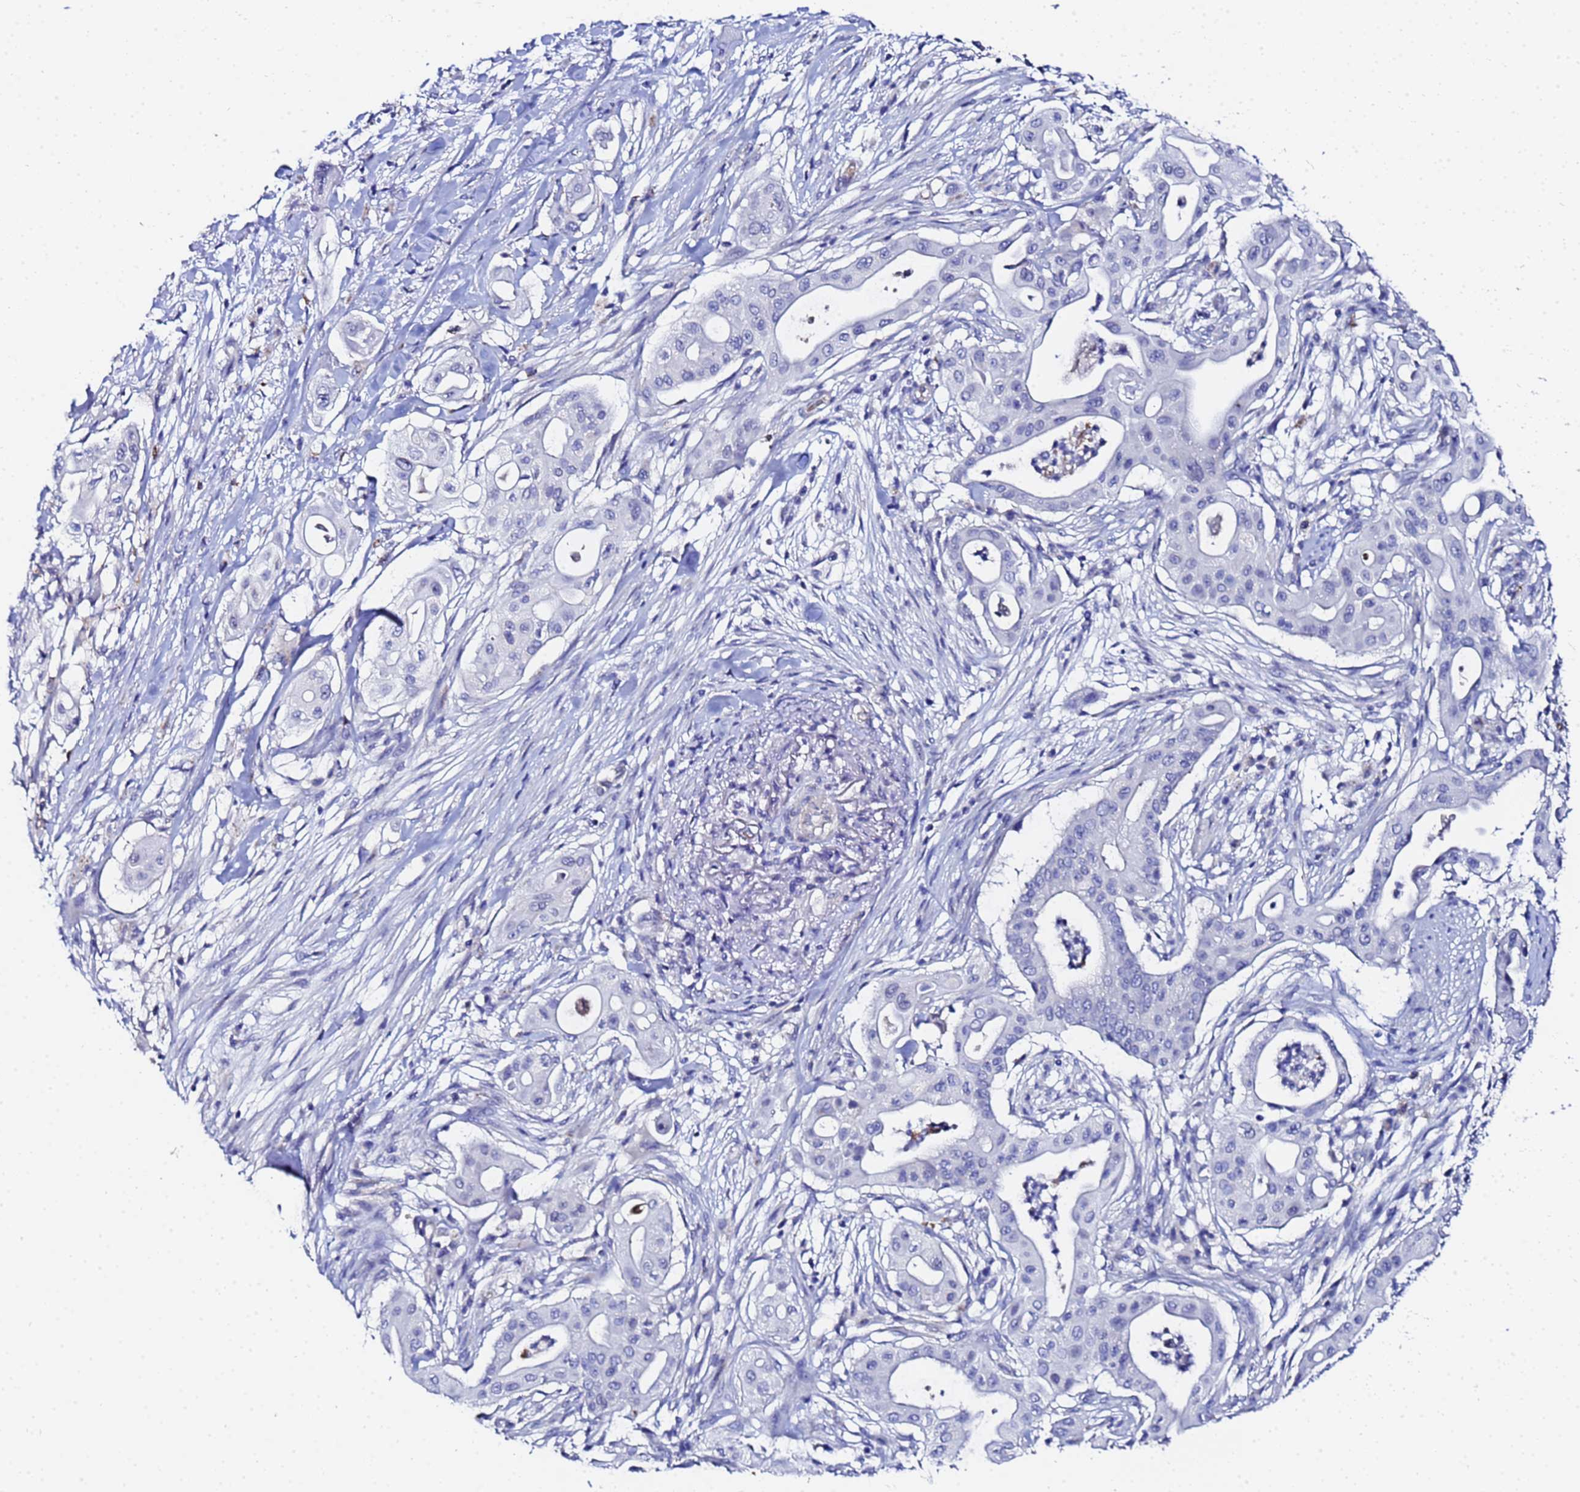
{"staining": {"intensity": "negative", "quantity": "none", "location": "none"}, "tissue": "pancreatic cancer", "cell_type": "Tumor cells", "image_type": "cancer", "snomed": [{"axis": "morphology", "description": "Adenocarcinoma, NOS"}, {"axis": "topography", "description": "Pancreas"}], "caption": "DAB (3,3'-diaminobenzidine) immunohistochemical staining of human pancreatic cancer reveals no significant staining in tumor cells.", "gene": "ZNF26", "patient": {"sex": "male", "age": 68}}